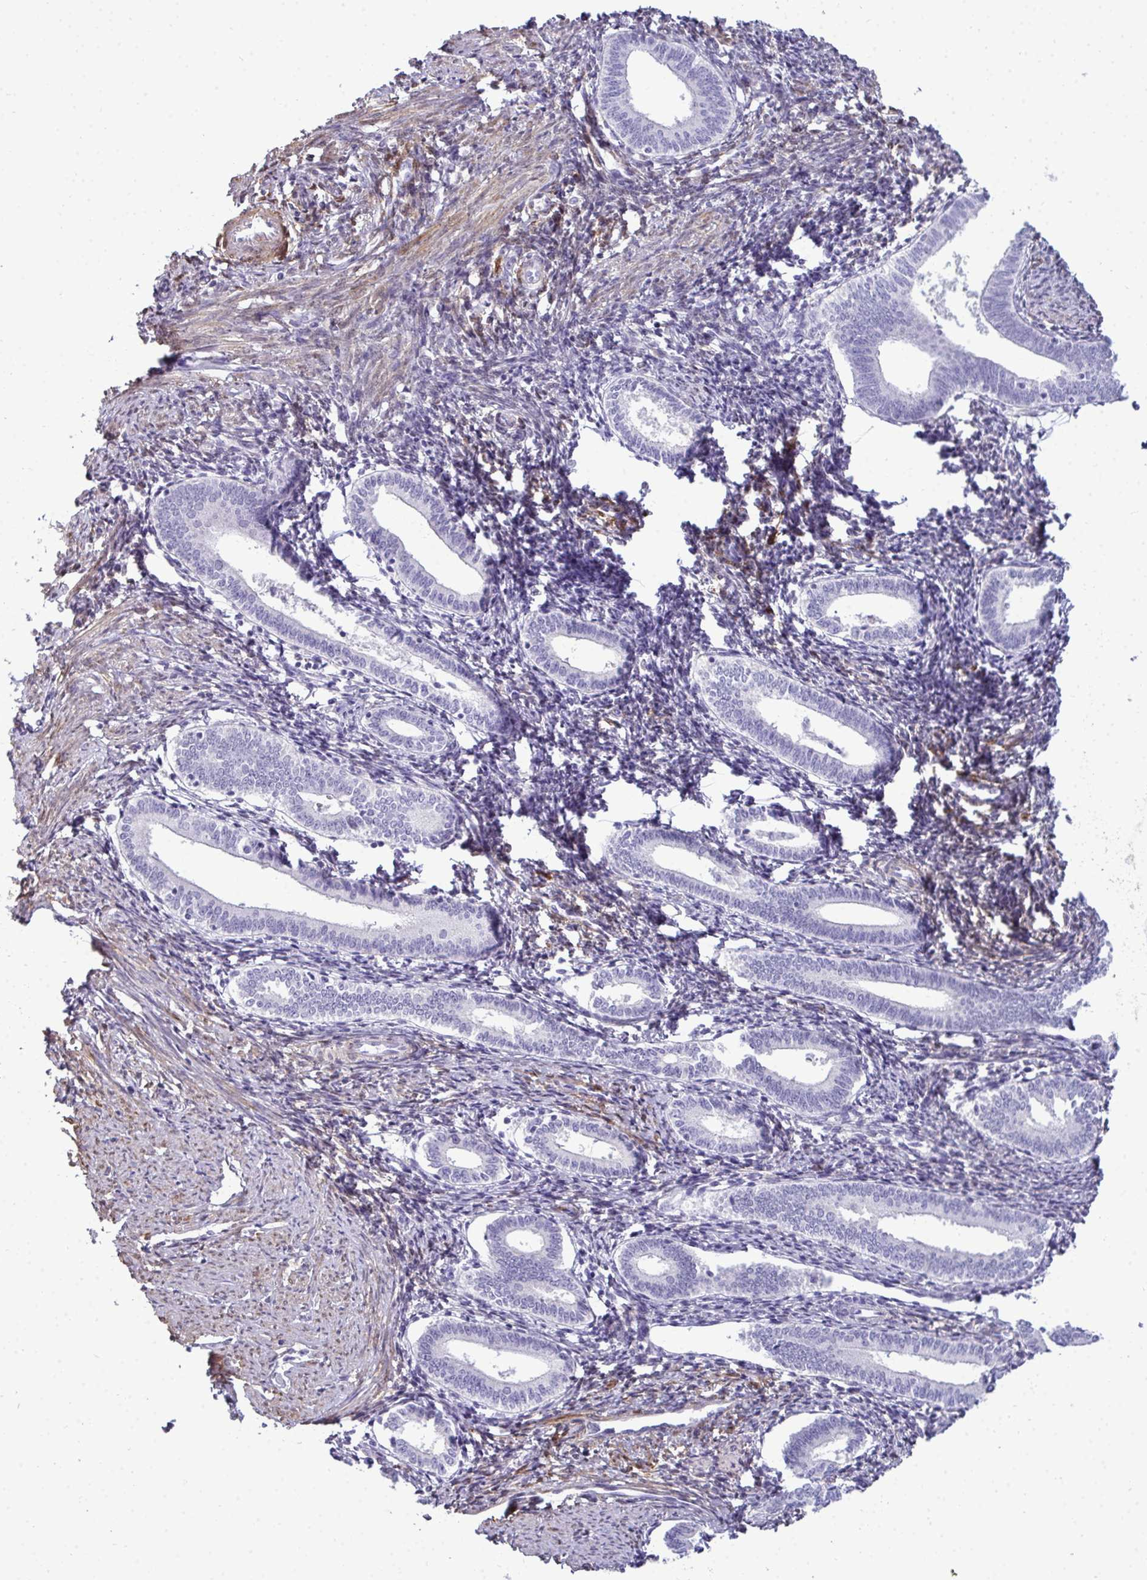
{"staining": {"intensity": "strong", "quantity": "25%-75%", "location": "cytoplasmic/membranous,nuclear"}, "tissue": "endometrium", "cell_type": "Cells in endometrial stroma", "image_type": "normal", "snomed": [{"axis": "morphology", "description": "Normal tissue, NOS"}, {"axis": "topography", "description": "Endometrium"}], "caption": "Endometrium stained with a brown dye reveals strong cytoplasmic/membranous,nuclear positive expression in approximately 25%-75% of cells in endometrial stroma.", "gene": "HSPB6", "patient": {"sex": "female", "age": 41}}